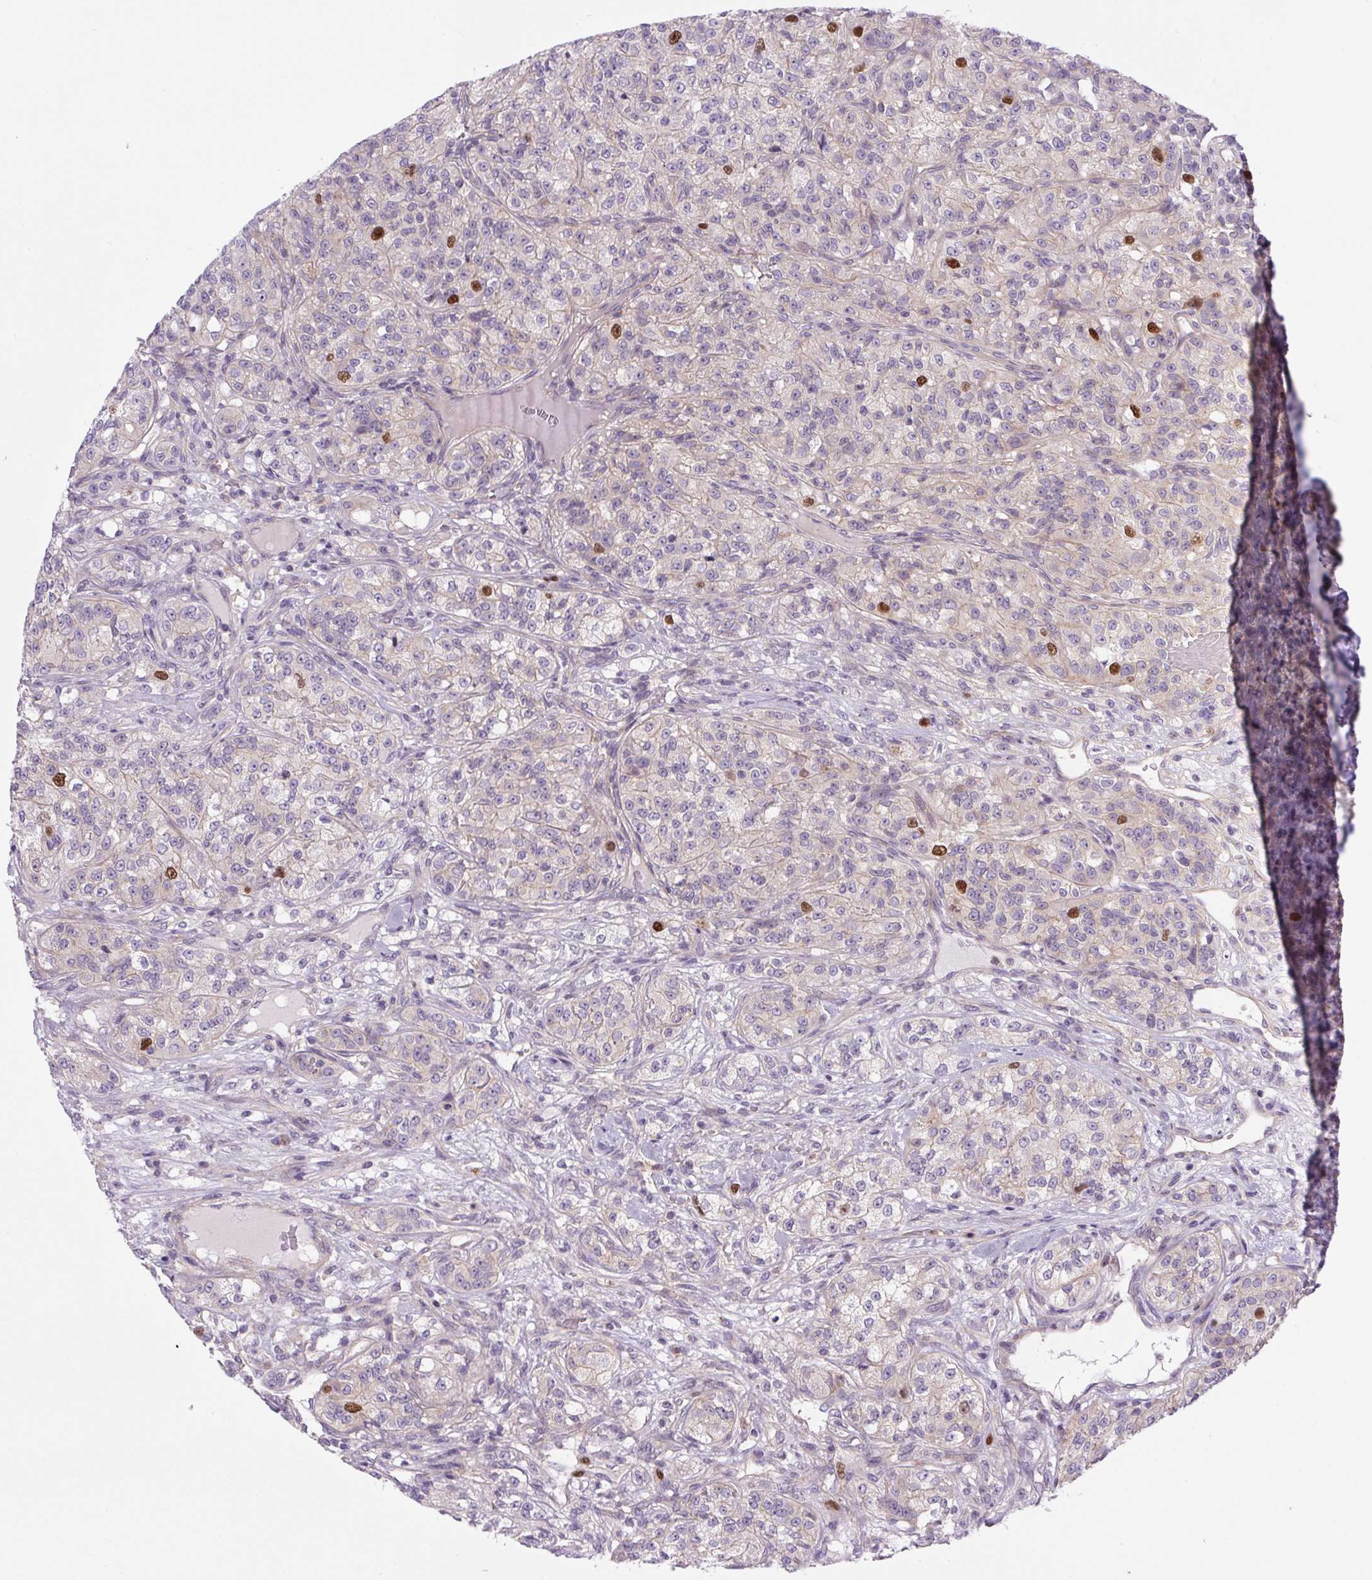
{"staining": {"intensity": "strong", "quantity": "<25%", "location": "nuclear"}, "tissue": "renal cancer", "cell_type": "Tumor cells", "image_type": "cancer", "snomed": [{"axis": "morphology", "description": "Adenocarcinoma, NOS"}, {"axis": "topography", "description": "Kidney"}], "caption": "Immunohistochemistry (DAB (3,3'-diaminobenzidine)) staining of renal cancer shows strong nuclear protein expression in approximately <25% of tumor cells.", "gene": "KIFC1", "patient": {"sex": "female", "age": 63}}